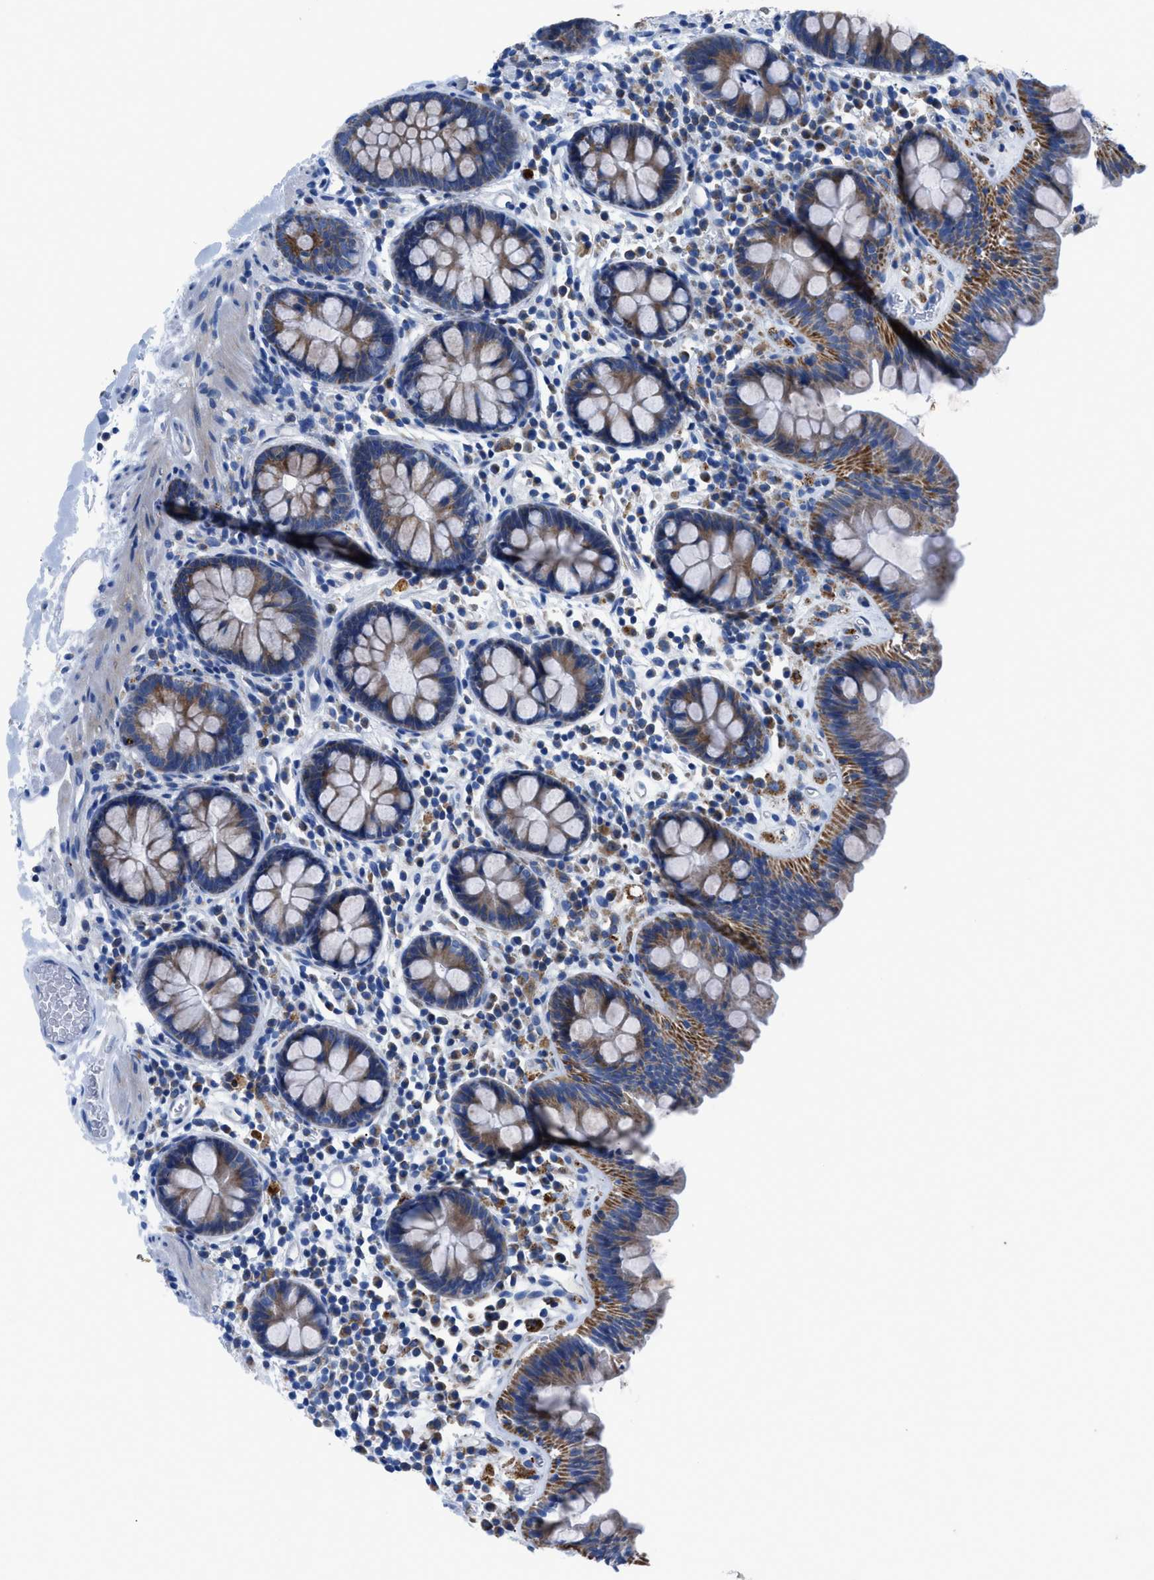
{"staining": {"intensity": "negative", "quantity": "none", "location": "none"}, "tissue": "colon", "cell_type": "Endothelial cells", "image_type": "normal", "snomed": [{"axis": "morphology", "description": "Normal tissue, NOS"}, {"axis": "topography", "description": "Colon"}], "caption": "This photomicrograph is of unremarkable colon stained with IHC to label a protein in brown with the nuclei are counter-stained blue. There is no positivity in endothelial cells.", "gene": "ZDHHC3", "patient": {"sex": "female", "age": 80}}